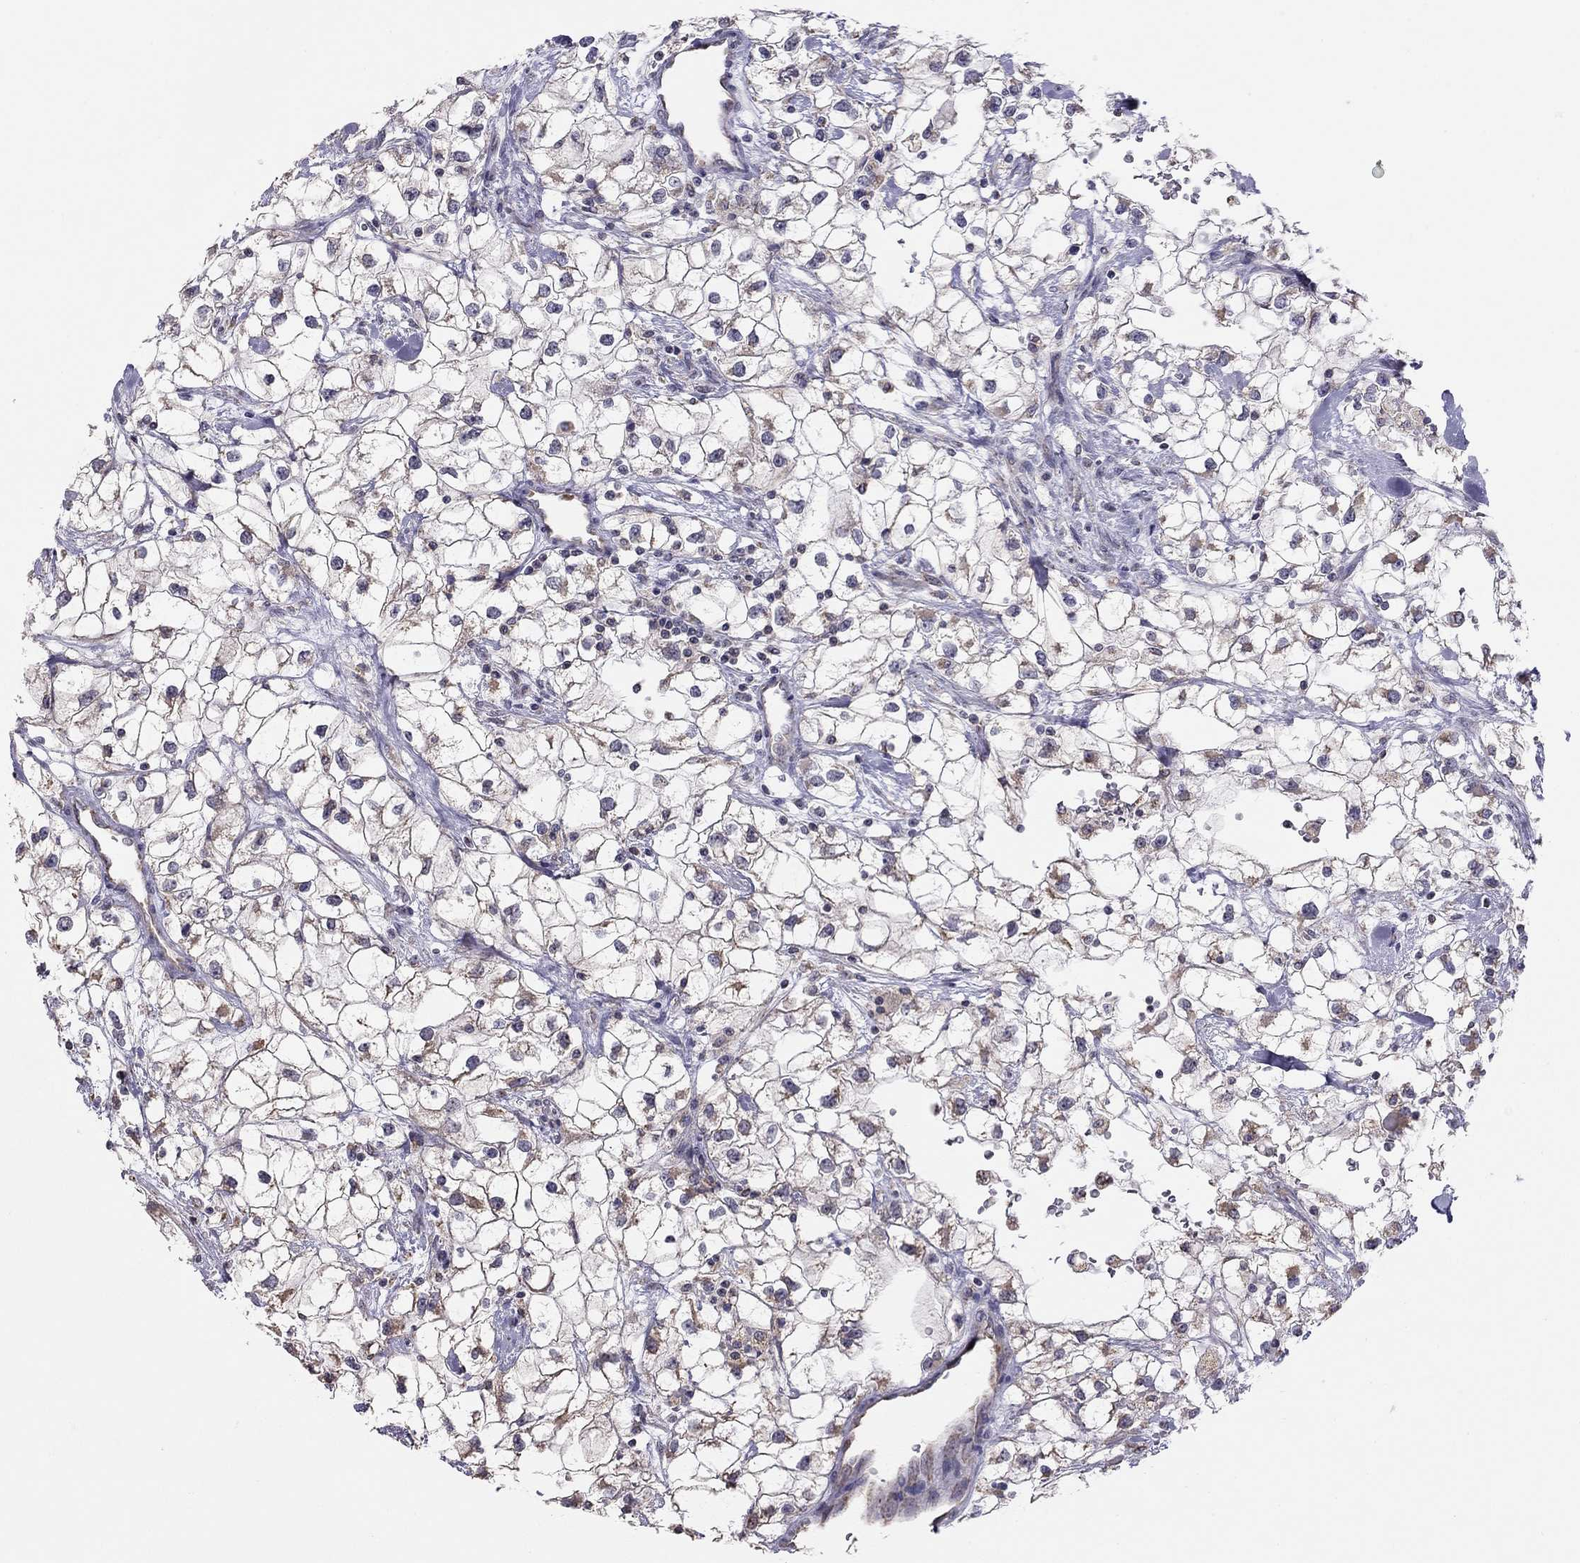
{"staining": {"intensity": "negative", "quantity": "none", "location": "none"}, "tissue": "renal cancer", "cell_type": "Tumor cells", "image_type": "cancer", "snomed": [{"axis": "morphology", "description": "Adenocarcinoma, NOS"}, {"axis": "topography", "description": "Kidney"}], "caption": "The micrograph exhibits no staining of tumor cells in renal cancer.", "gene": "LRIT3", "patient": {"sex": "male", "age": 59}}